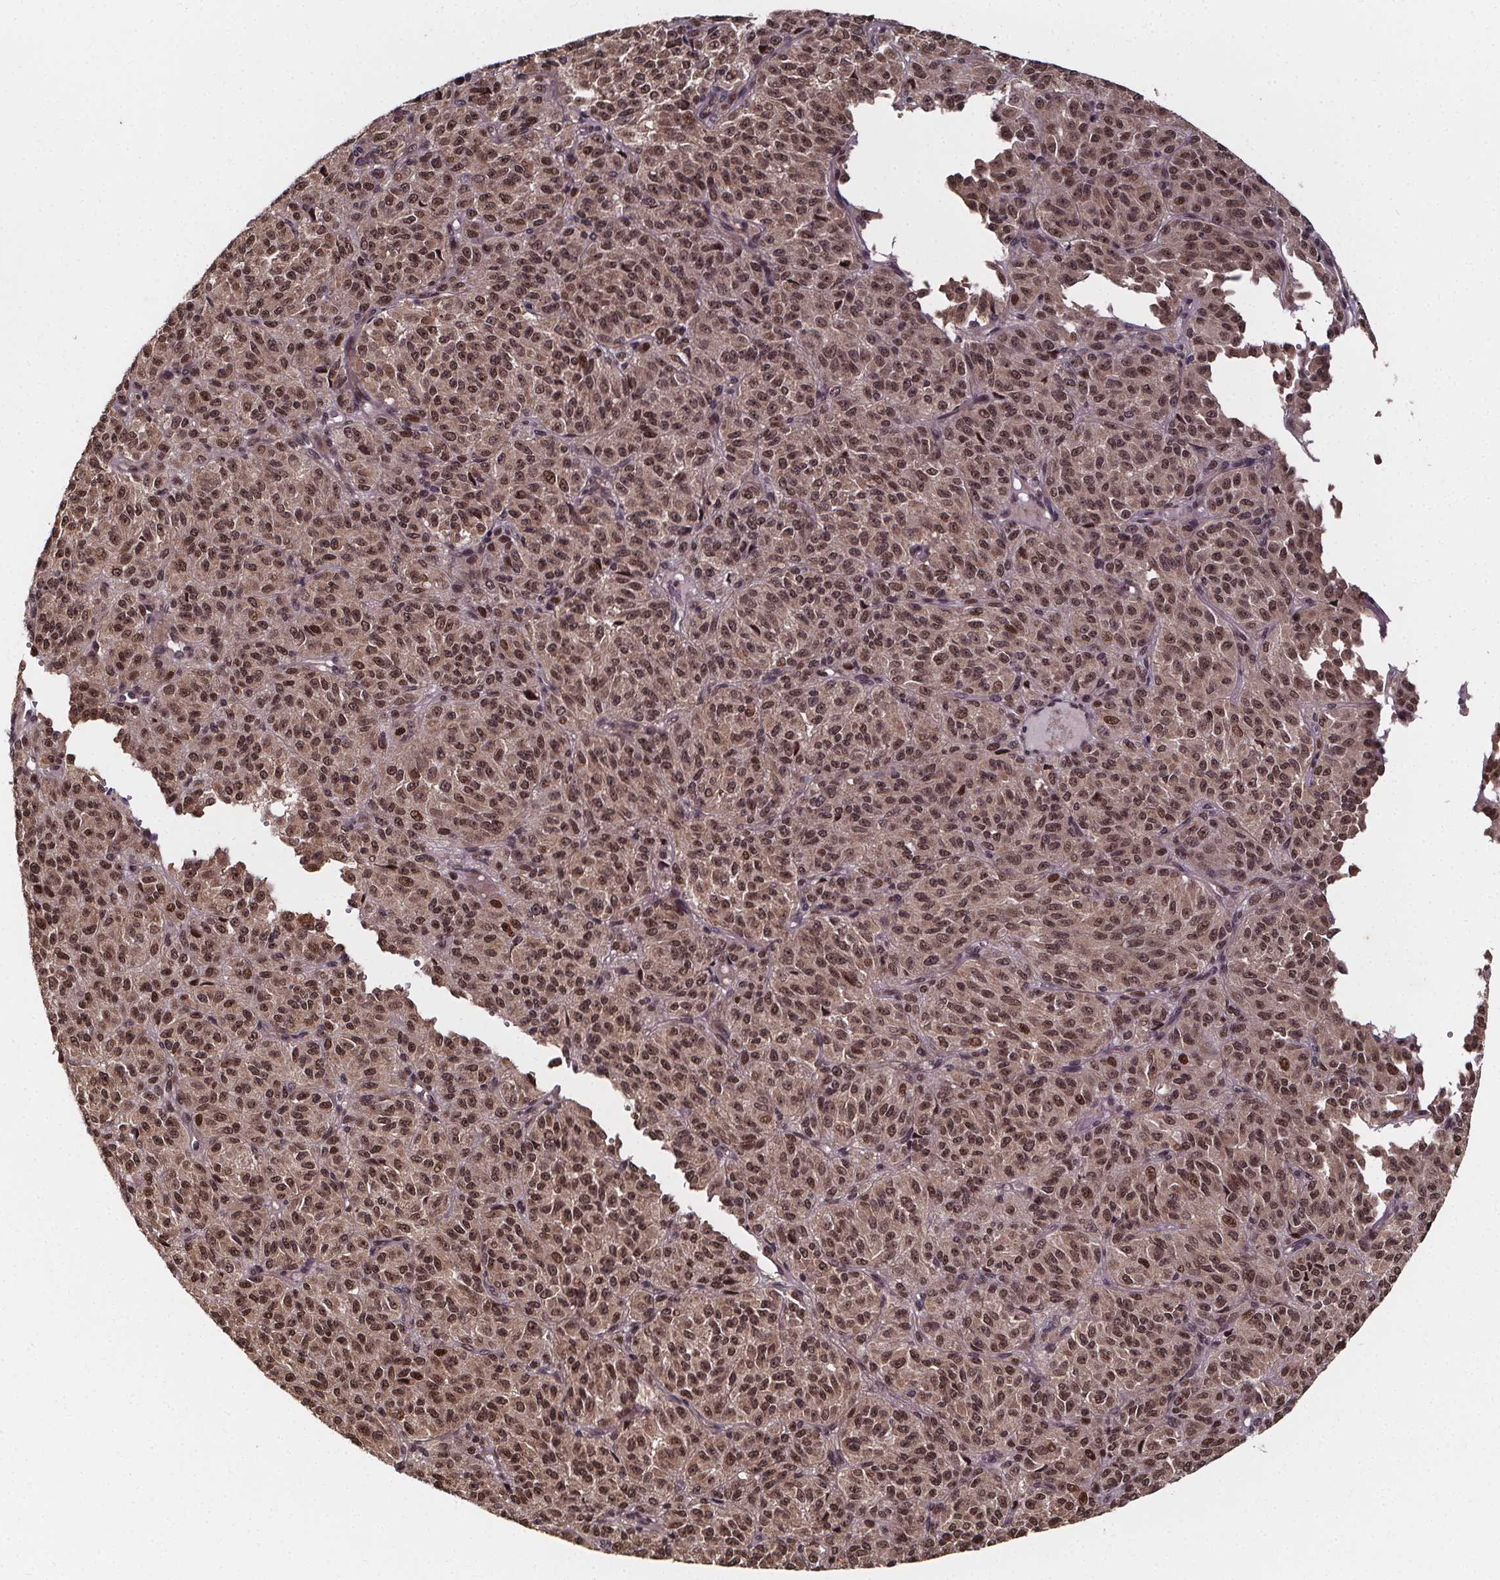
{"staining": {"intensity": "moderate", "quantity": ">75%", "location": "nuclear"}, "tissue": "melanoma", "cell_type": "Tumor cells", "image_type": "cancer", "snomed": [{"axis": "morphology", "description": "Malignant melanoma, Metastatic site"}, {"axis": "topography", "description": "Brain"}], "caption": "Human melanoma stained with a brown dye exhibits moderate nuclear positive expression in about >75% of tumor cells.", "gene": "DDIT3", "patient": {"sex": "female", "age": 56}}